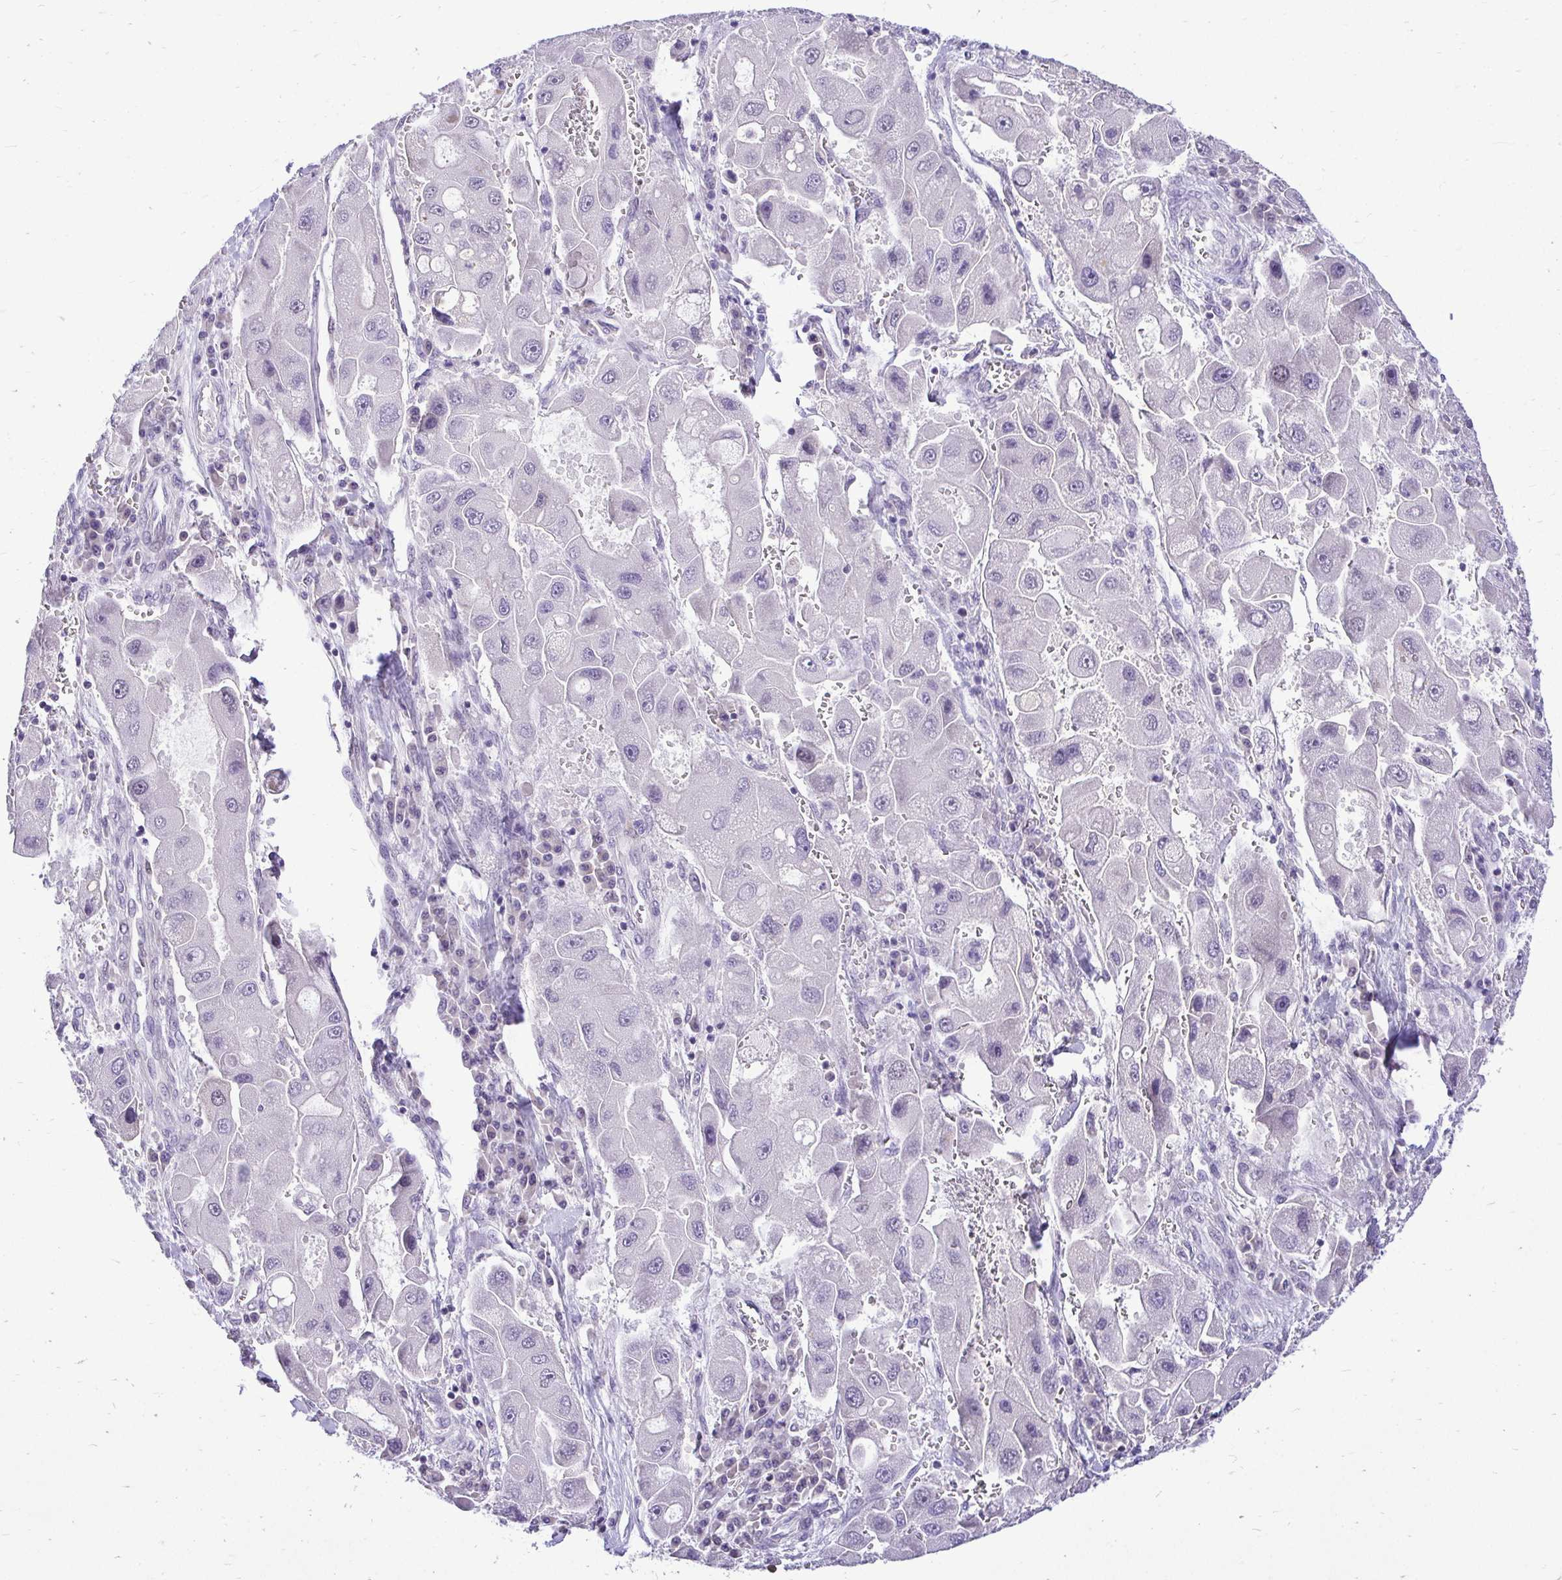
{"staining": {"intensity": "negative", "quantity": "none", "location": "none"}, "tissue": "liver cancer", "cell_type": "Tumor cells", "image_type": "cancer", "snomed": [{"axis": "morphology", "description": "Carcinoma, Hepatocellular, NOS"}, {"axis": "topography", "description": "Liver"}], "caption": "Tumor cells are negative for brown protein staining in liver cancer.", "gene": "CDC20", "patient": {"sex": "male", "age": 24}}